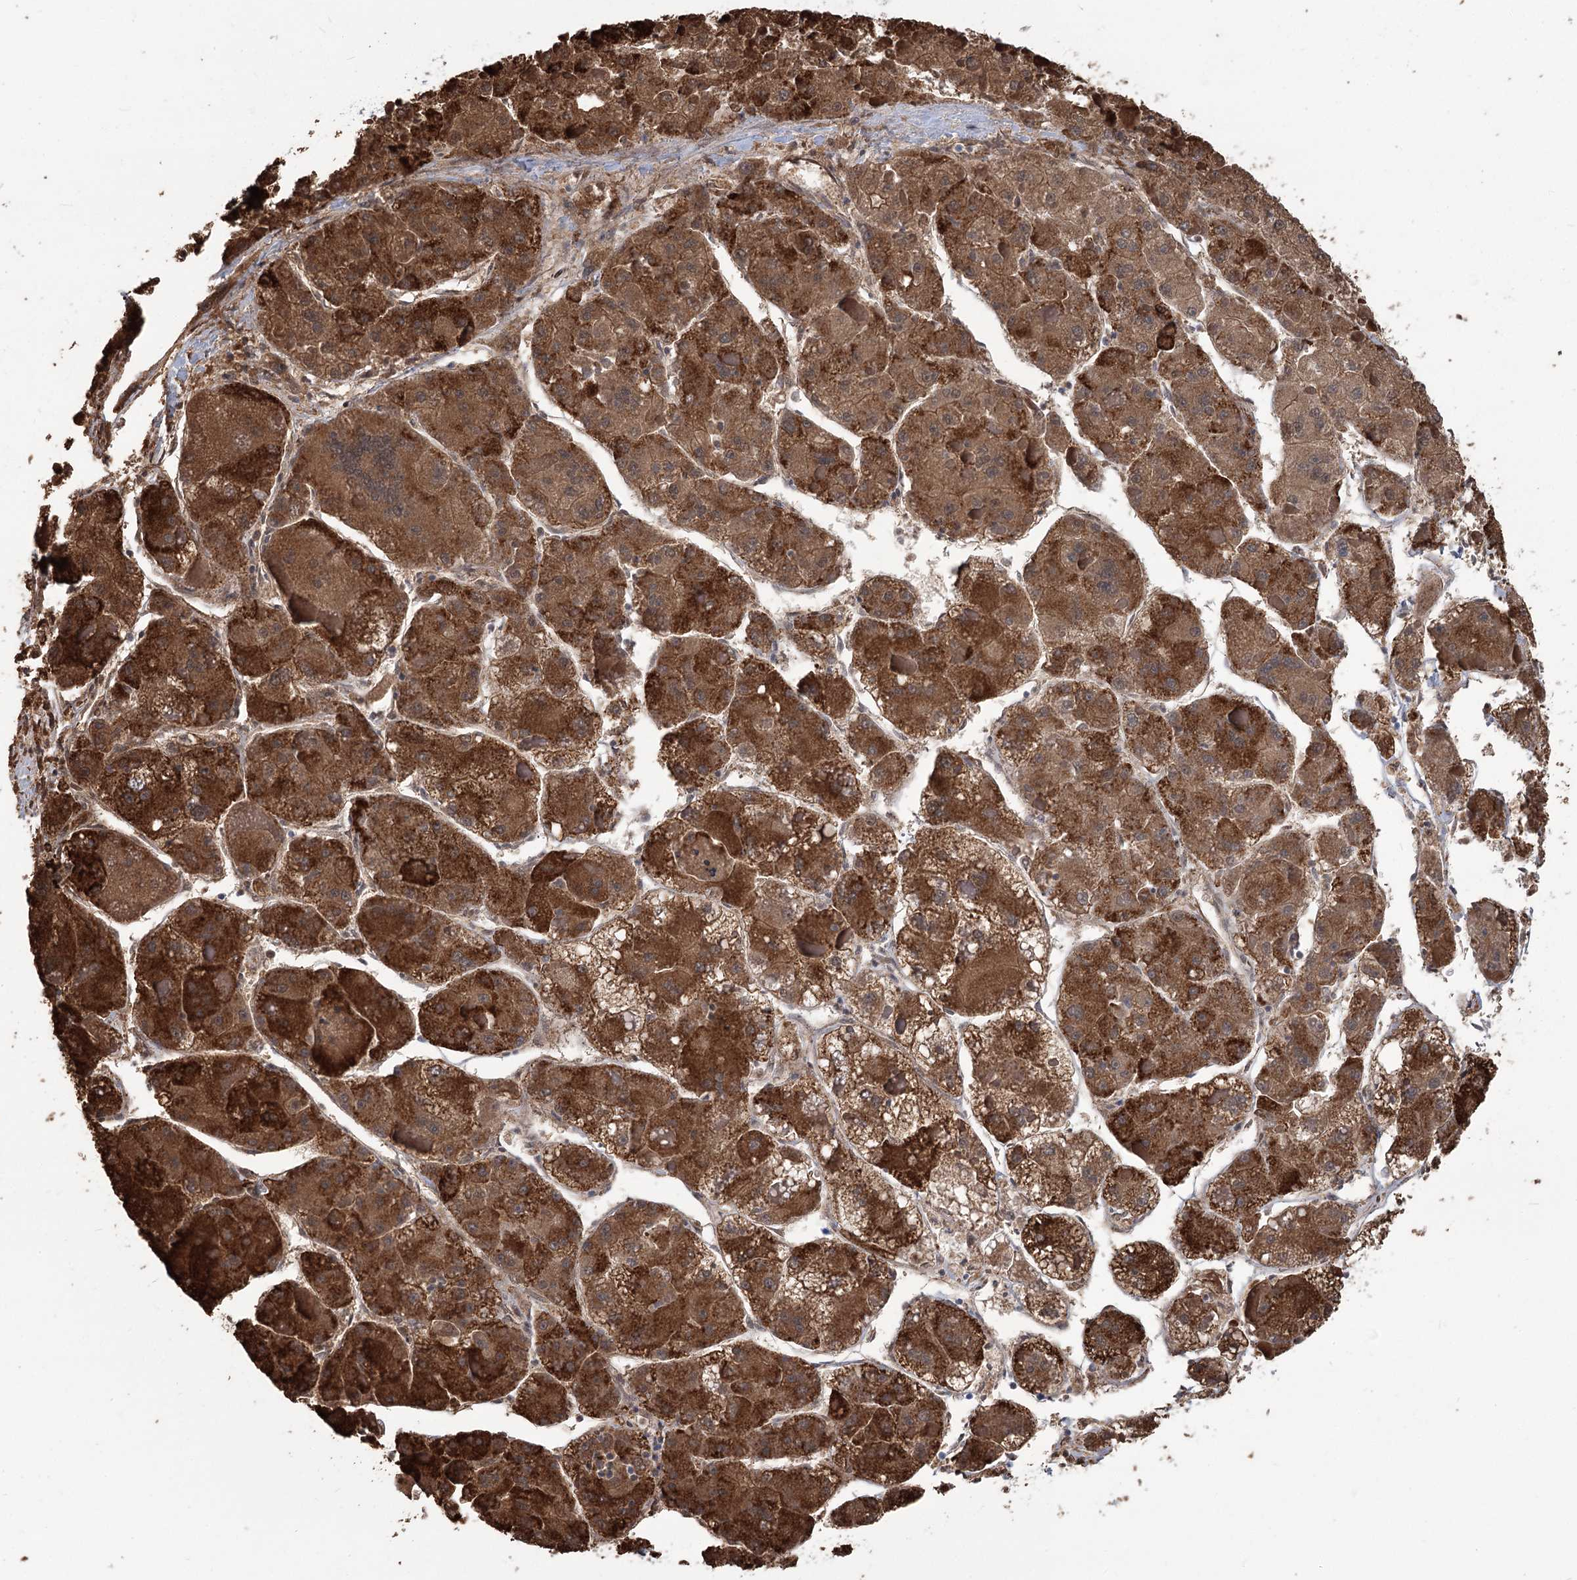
{"staining": {"intensity": "strong", "quantity": ">75%", "location": "cytoplasmic/membranous"}, "tissue": "liver cancer", "cell_type": "Tumor cells", "image_type": "cancer", "snomed": [{"axis": "morphology", "description": "Carcinoma, Hepatocellular, NOS"}, {"axis": "topography", "description": "Liver"}], "caption": "A brown stain highlights strong cytoplasmic/membranous expression of a protein in hepatocellular carcinoma (liver) tumor cells. The staining is performed using DAB brown chromogen to label protein expression. The nuclei are counter-stained blue using hematoxylin.", "gene": "THAP6", "patient": {"sex": "female", "age": 73}}